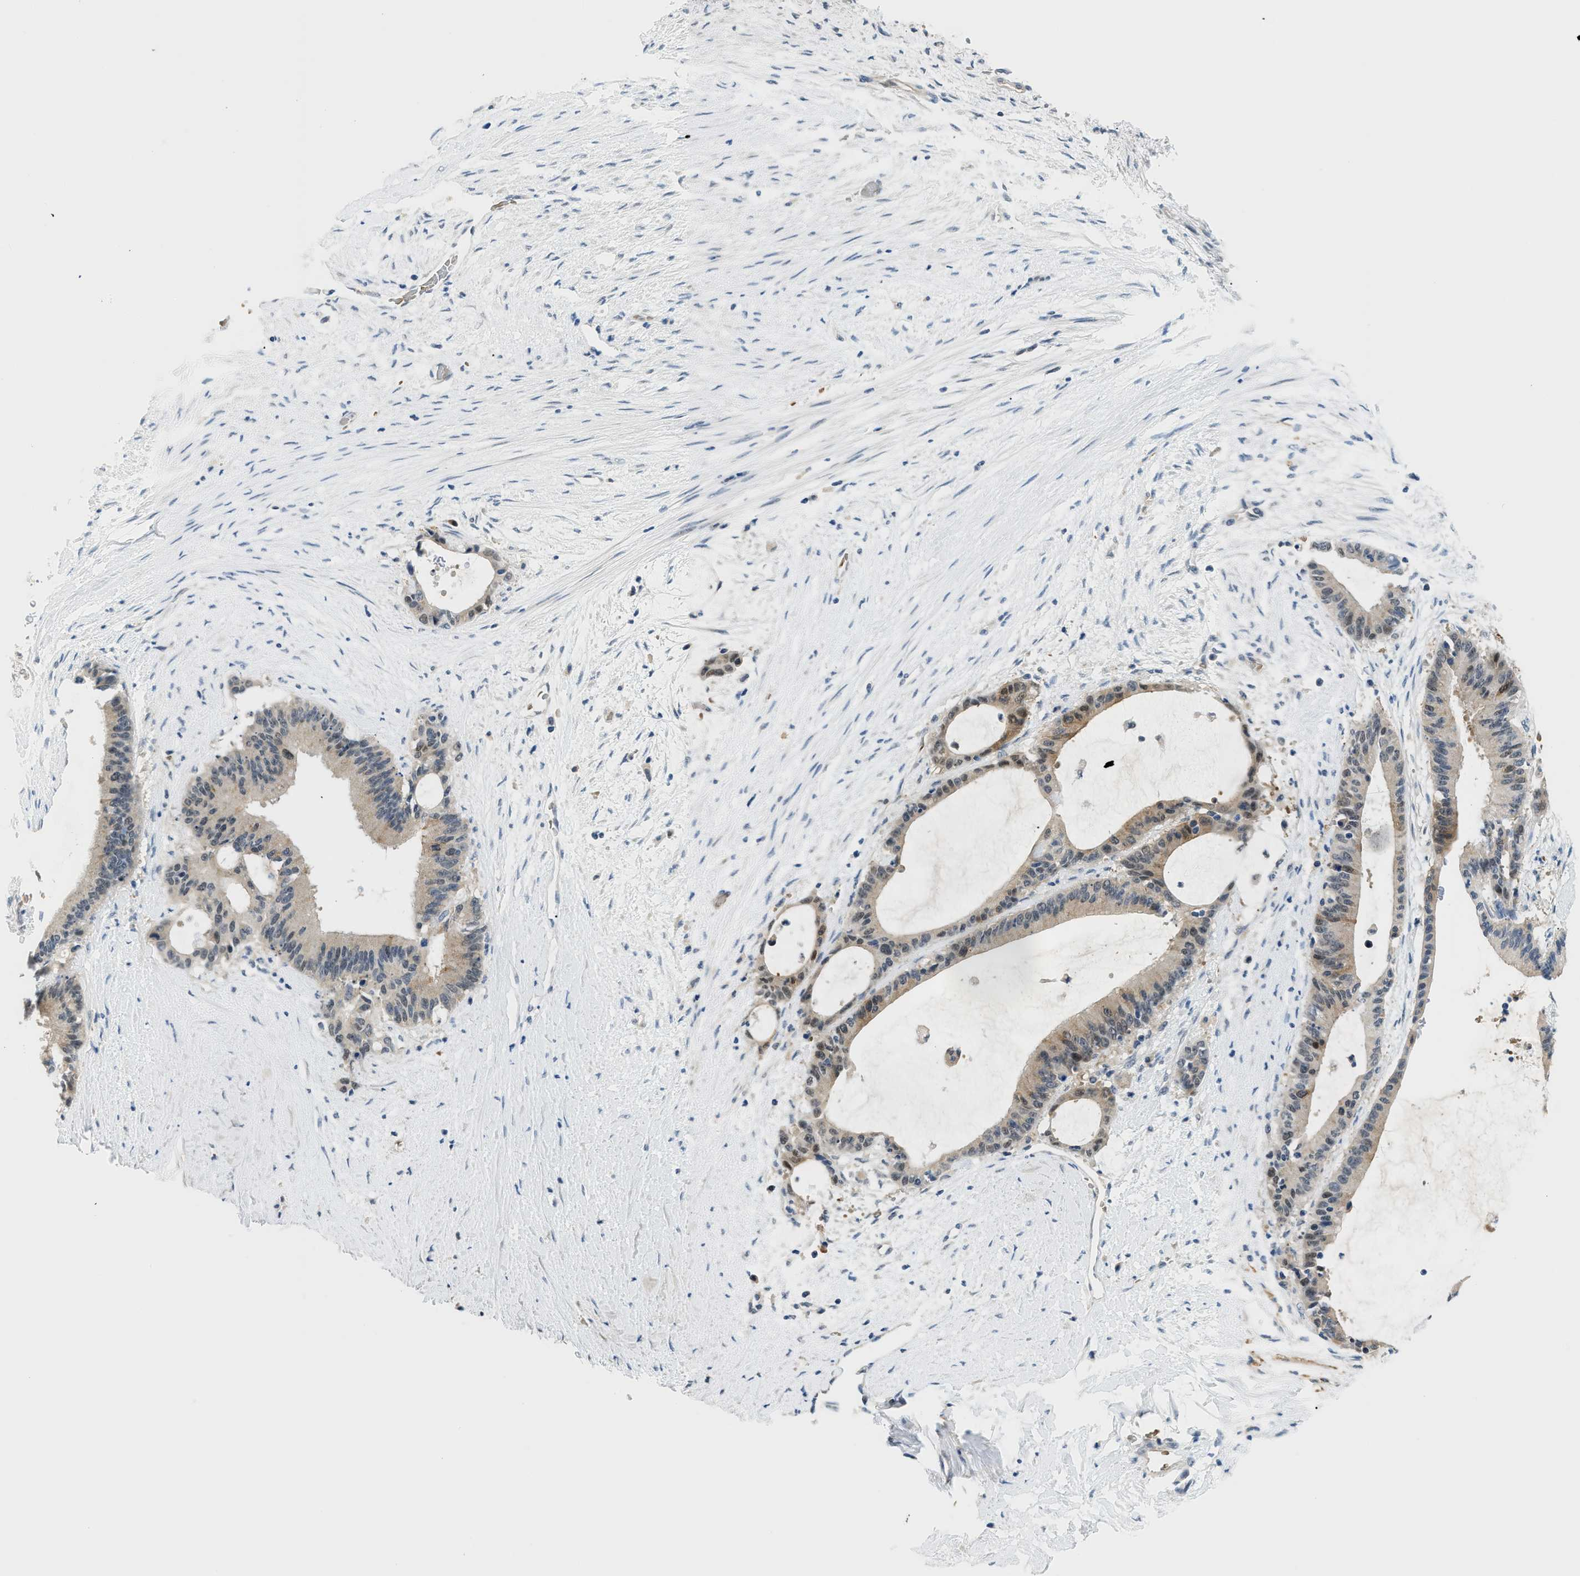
{"staining": {"intensity": "weak", "quantity": ">75%", "location": "cytoplasmic/membranous"}, "tissue": "liver cancer", "cell_type": "Tumor cells", "image_type": "cancer", "snomed": [{"axis": "morphology", "description": "Cholangiocarcinoma"}, {"axis": "topography", "description": "Liver"}], "caption": "Tumor cells display weak cytoplasmic/membranous expression in about >75% of cells in liver cancer.", "gene": "PSAT1", "patient": {"sex": "female", "age": 73}}